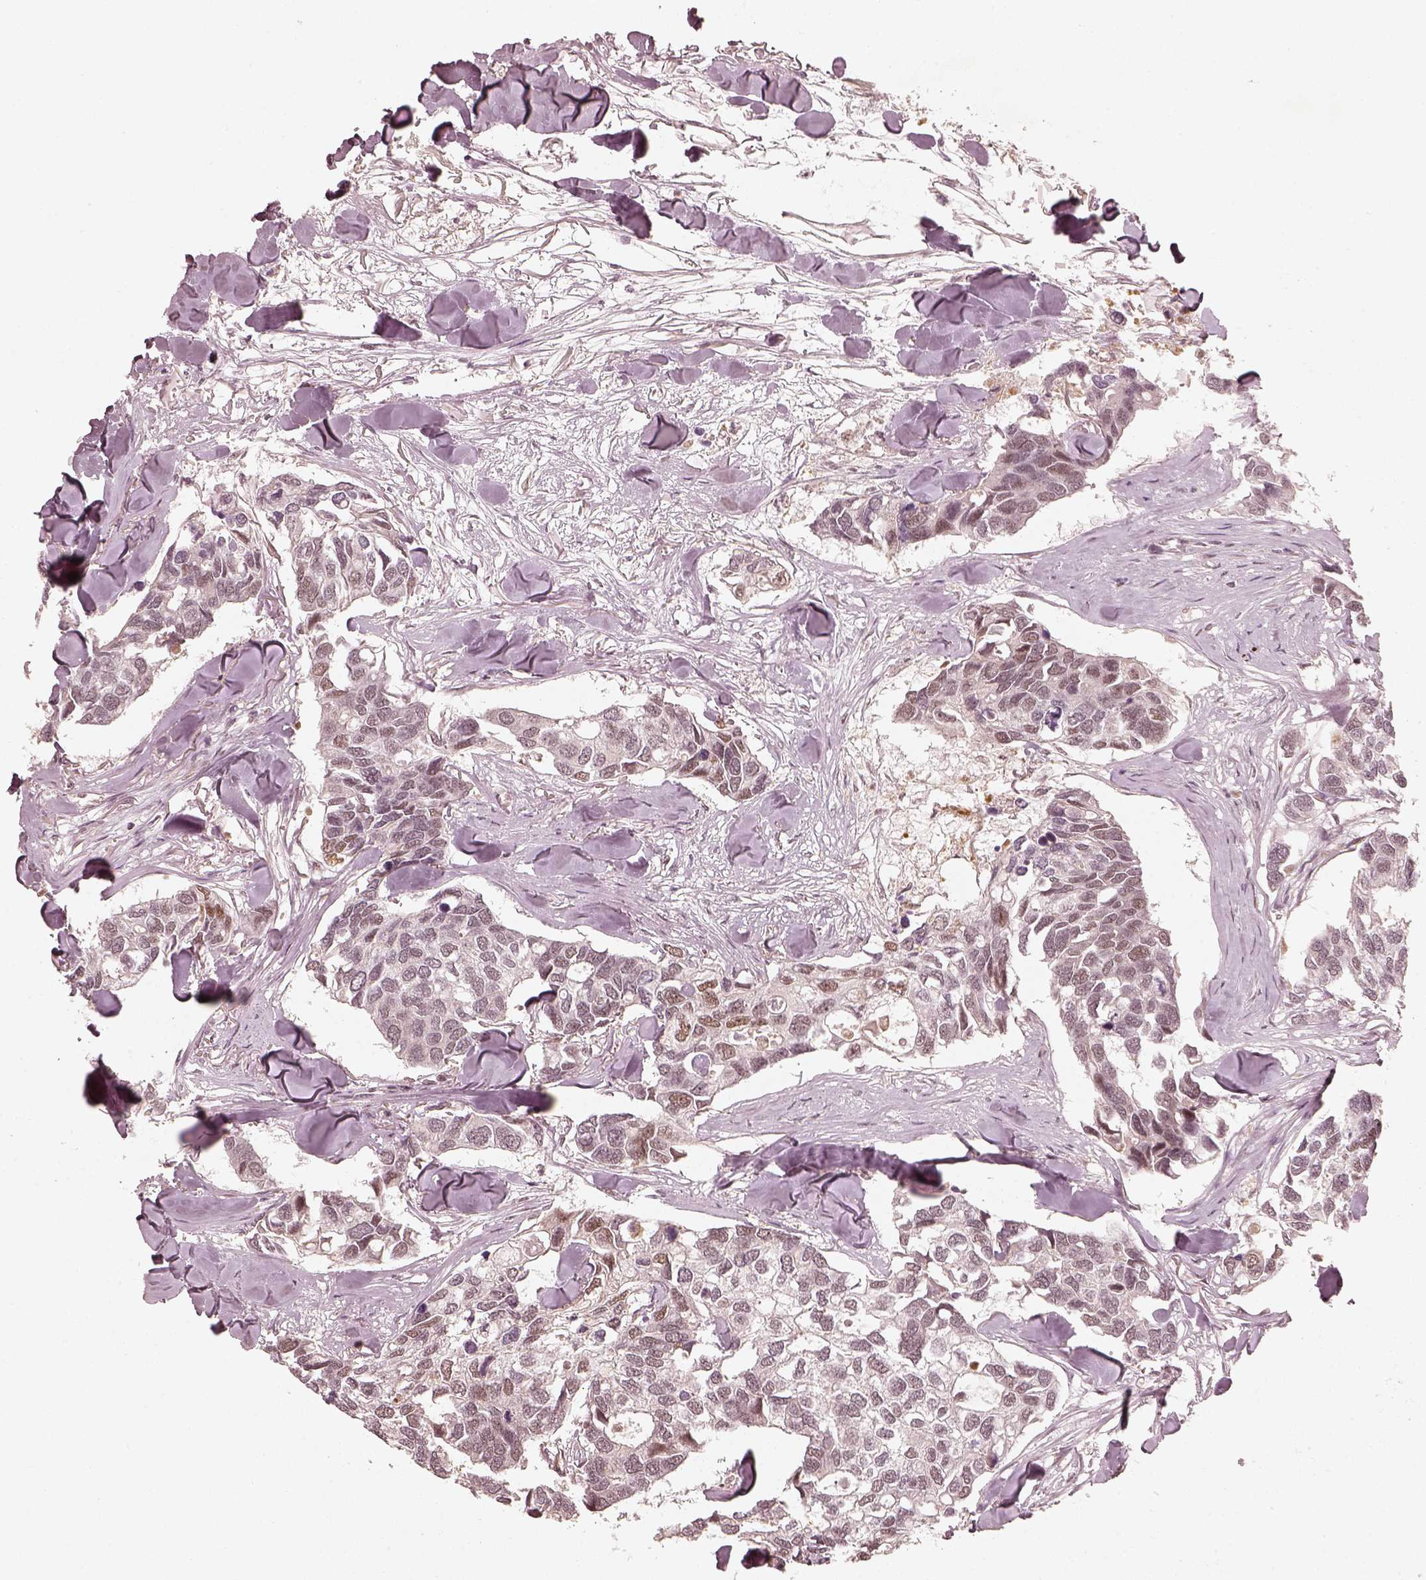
{"staining": {"intensity": "moderate", "quantity": "<25%", "location": "nuclear"}, "tissue": "breast cancer", "cell_type": "Tumor cells", "image_type": "cancer", "snomed": [{"axis": "morphology", "description": "Duct carcinoma"}, {"axis": "topography", "description": "Breast"}], "caption": "Infiltrating ductal carcinoma (breast) stained with a protein marker demonstrates moderate staining in tumor cells.", "gene": "GMEB2", "patient": {"sex": "female", "age": 83}}